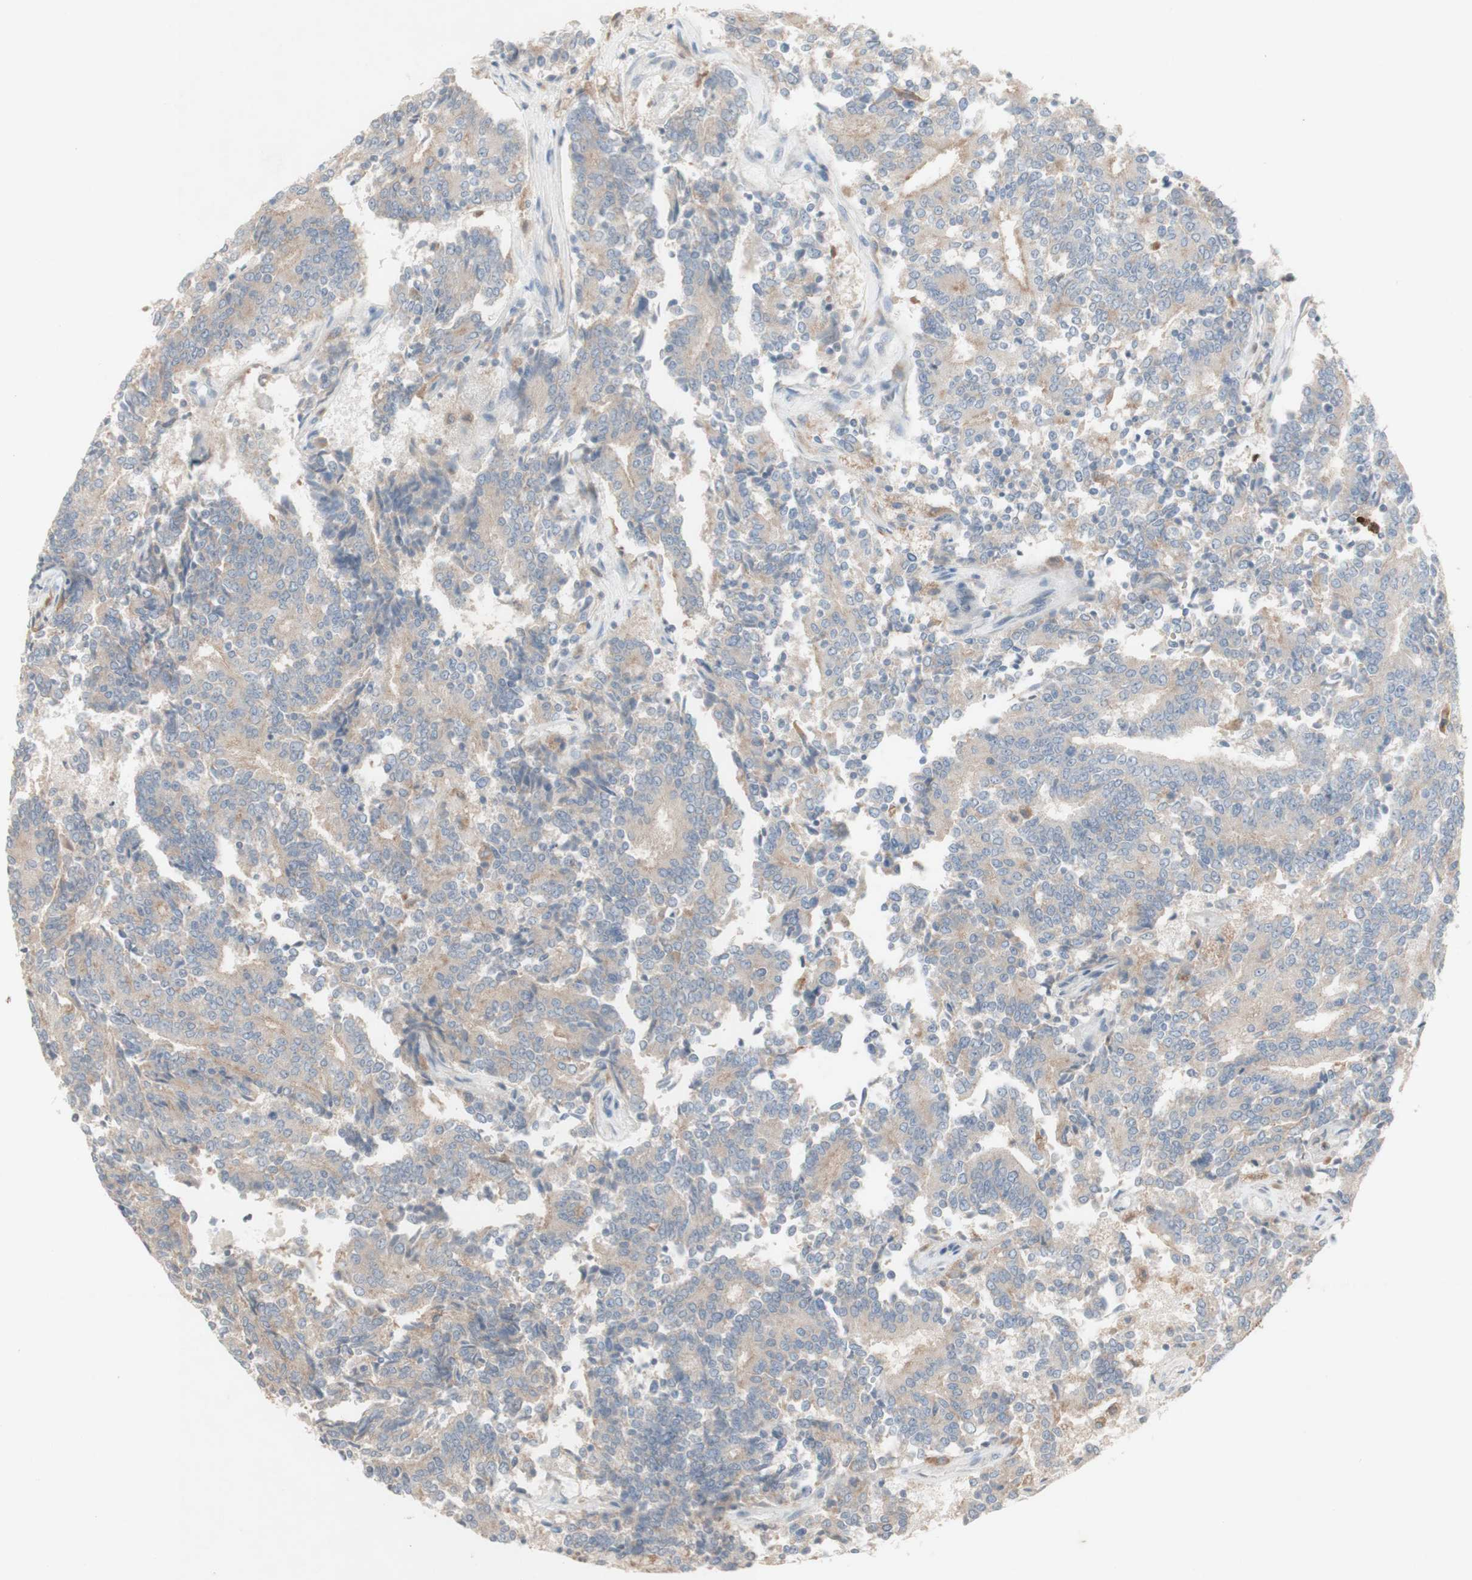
{"staining": {"intensity": "weak", "quantity": "<25%", "location": "cytoplasmic/membranous"}, "tissue": "prostate cancer", "cell_type": "Tumor cells", "image_type": "cancer", "snomed": [{"axis": "morphology", "description": "Normal tissue, NOS"}, {"axis": "morphology", "description": "Adenocarcinoma, High grade"}, {"axis": "topography", "description": "Prostate"}, {"axis": "topography", "description": "Seminal veicle"}], "caption": "A high-resolution photomicrograph shows immunohistochemistry staining of prostate cancer, which reveals no significant staining in tumor cells.", "gene": "ATP6V1B1", "patient": {"sex": "male", "age": 55}}